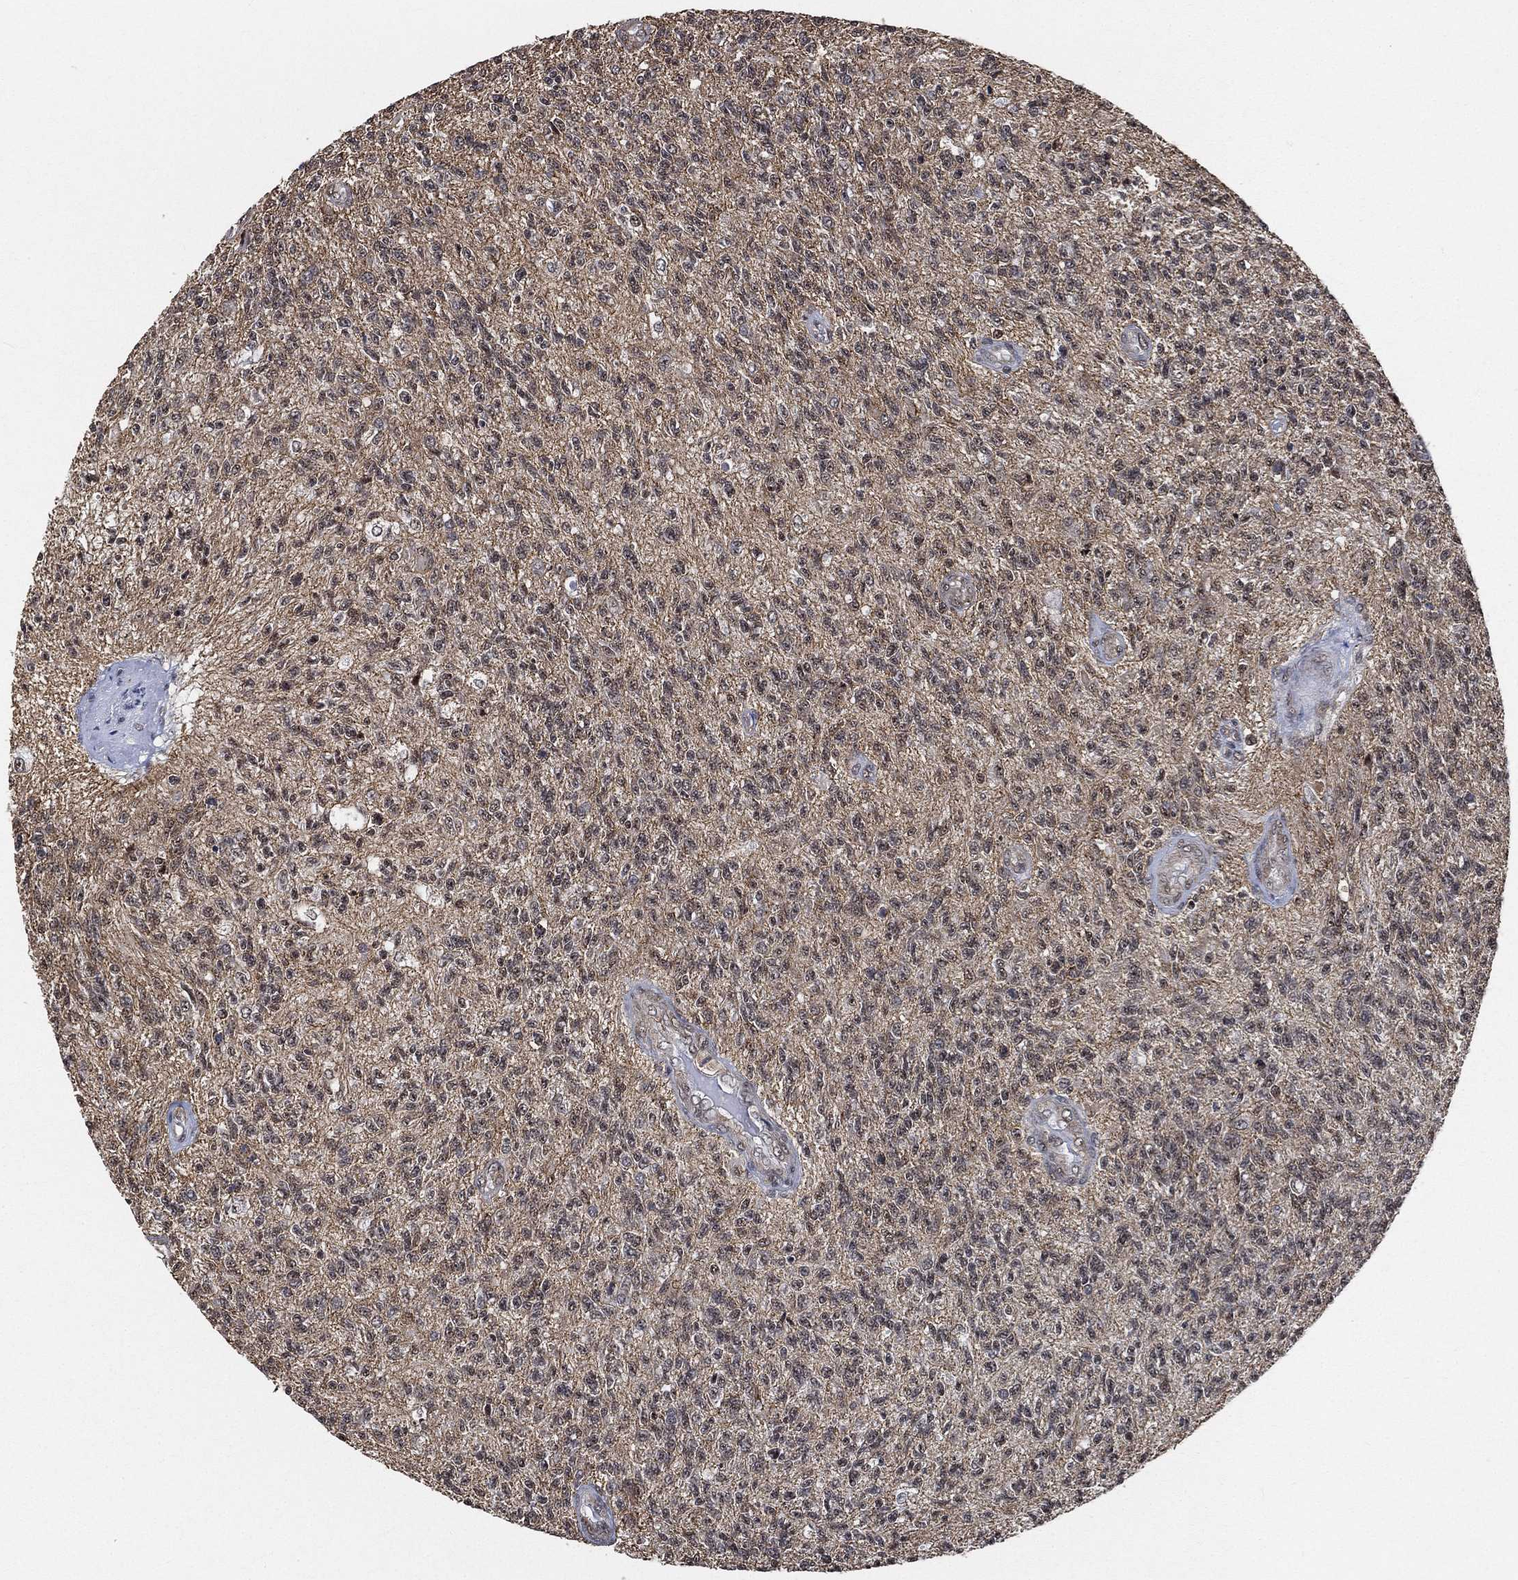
{"staining": {"intensity": "negative", "quantity": "none", "location": "none"}, "tissue": "glioma", "cell_type": "Tumor cells", "image_type": "cancer", "snomed": [{"axis": "morphology", "description": "Glioma, malignant, High grade"}, {"axis": "topography", "description": "Brain"}], "caption": "An image of human glioma is negative for staining in tumor cells.", "gene": "RSRC2", "patient": {"sex": "male", "age": 56}}